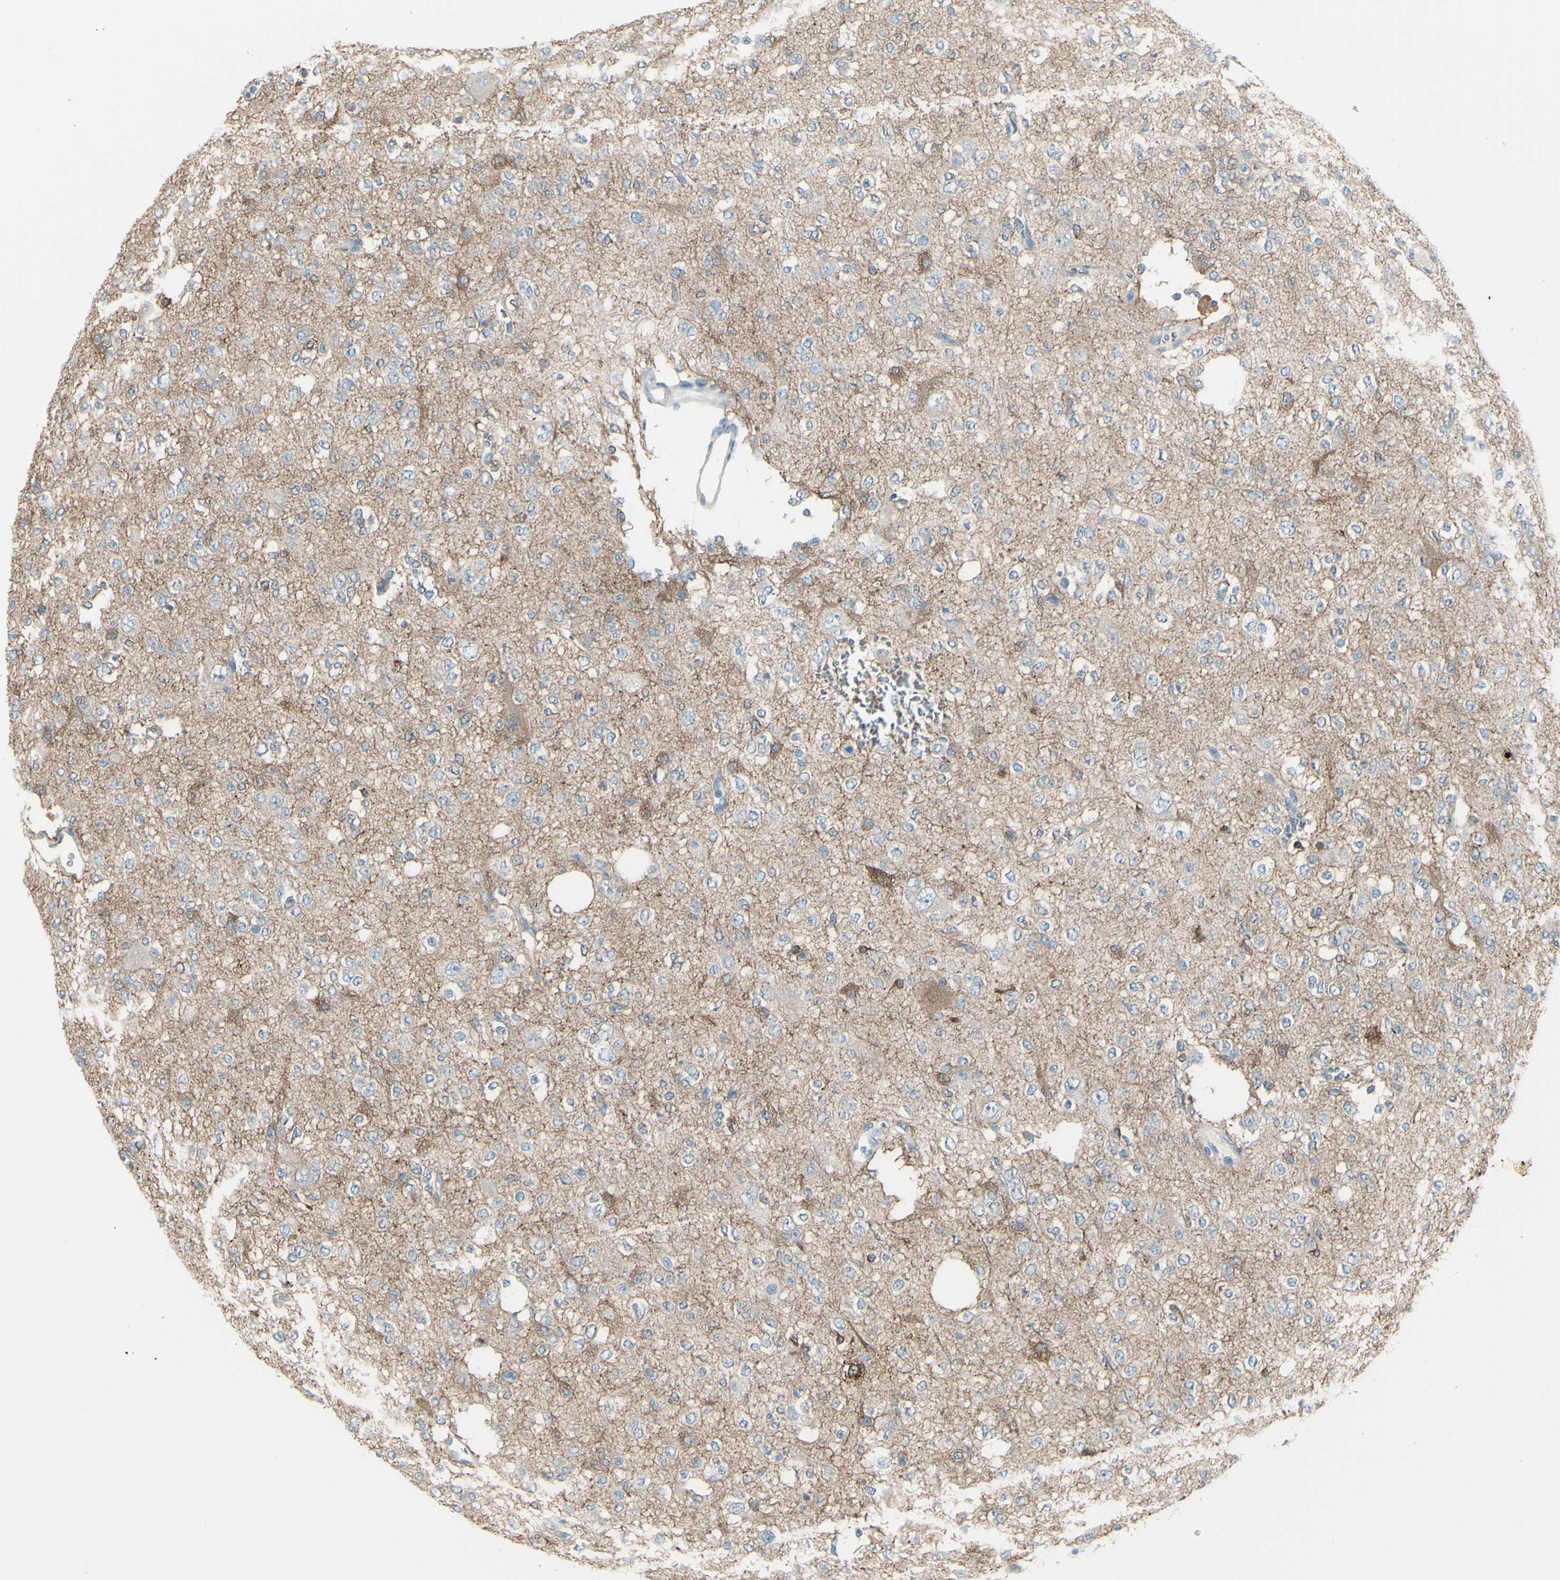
{"staining": {"intensity": "negative", "quantity": "none", "location": "none"}, "tissue": "glioma", "cell_type": "Tumor cells", "image_type": "cancer", "snomed": [{"axis": "morphology", "description": "Glioma, malignant, Low grade"}, {"axis": "topography", "description": "Brain"}], "caption": "An image of glioma stained for a protein reveals no brown staining in tumor cells.", "gene": "GPR34", "patient": {"sex": "male", "age": 38}}